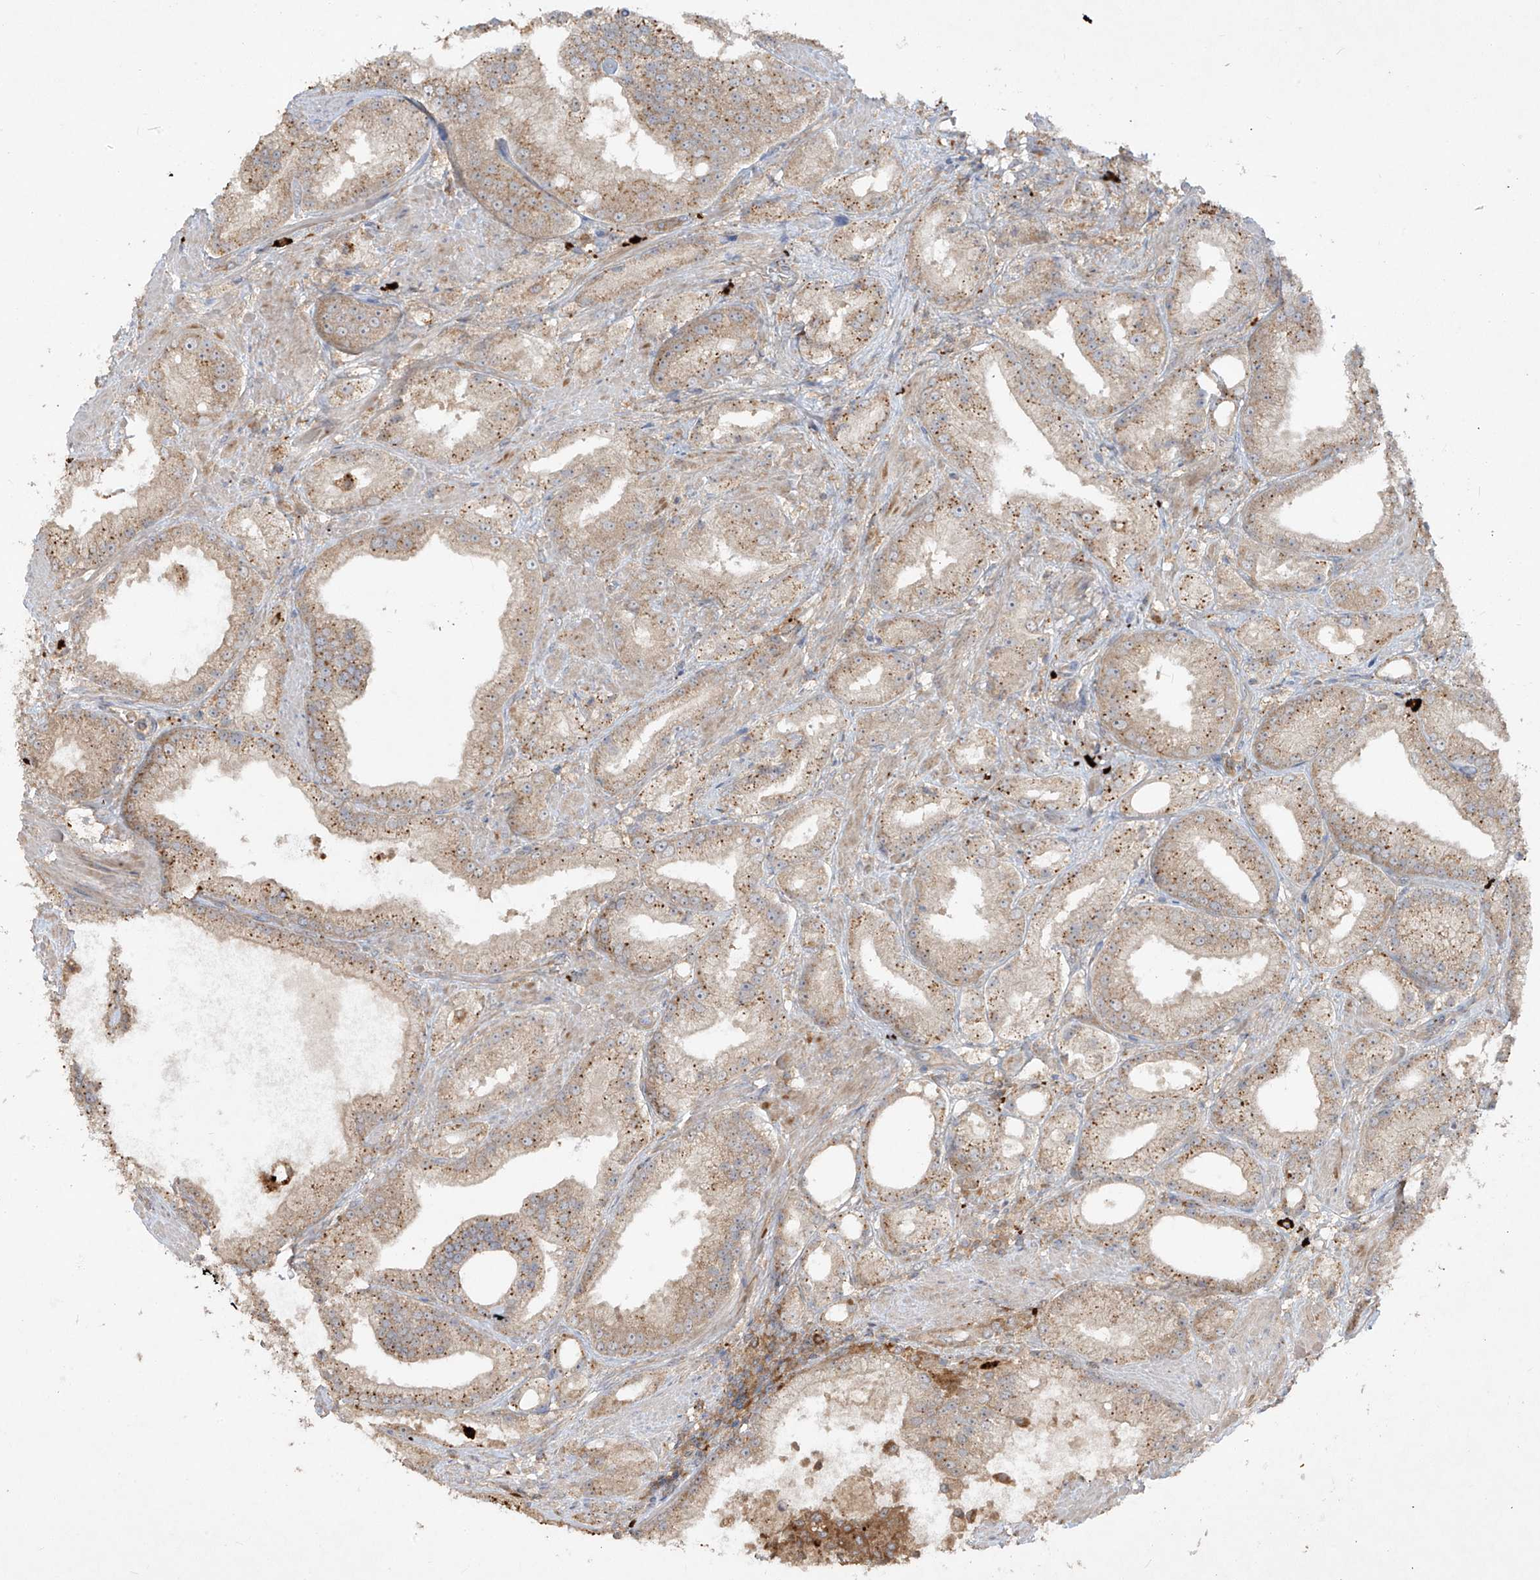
{"staining": {"intensity": "moderate", "quantity": ">75%", "location": "cytoplasmic/membranous"}, "tissue": "prostate cancer", "cell_type": "Tumor cells", "image_type": "cancer", "snomed": [{"axis": "morphology", "description": "Adenocarcinoma, Low grade"}, {"axis": "topography", "description": "Prostate"}], "caption": "There is medium levels of moderate cytoplasmic/membranous staining in tumor cells of low-grade adenocarcinoma (prostate), as demonstrated by immunohistochemical staining (brown color).", "gene": "LDAH", "patient": {"sex": "male", "age": 67}}